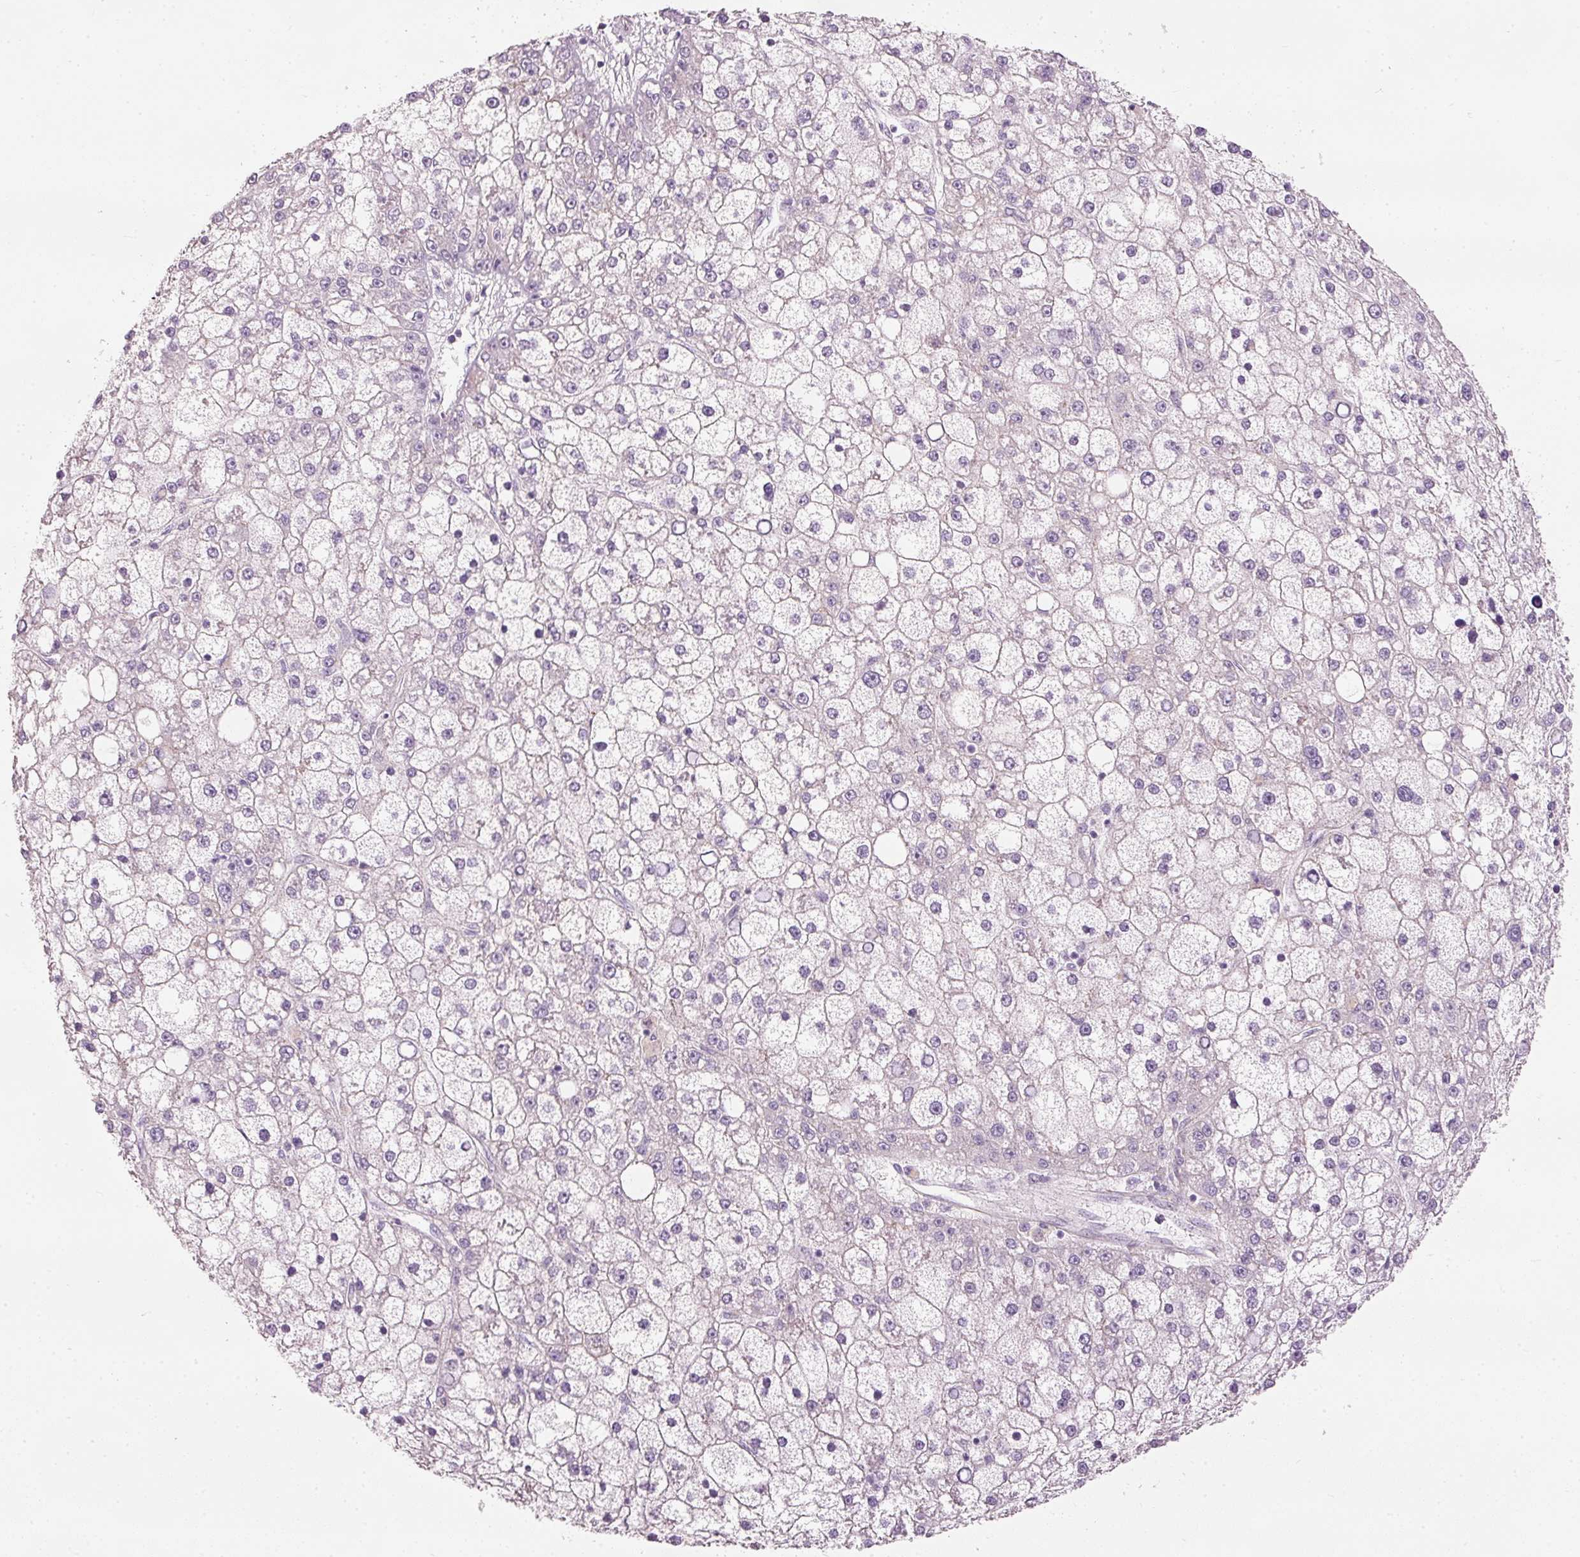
{"staining": {"intensity": "negative", "quantity": "none", "location": "none"}, "tissue": "liver cancer", "cell_type": "Tumor cells", "image_type": "cancer", "snomed": [{"axis": "morphology", "description": "Carcinoma, Hepatocellular, NOS"}, {"axis": "topography", "description": "Liver"}], "caption": "DAB immunohistochemical staining of liver hepatocellular carcinoma demonstrates no significant staining in tumor cells.", "gene": "OSR2", "patient": {"sex": "male", "age": 67}}